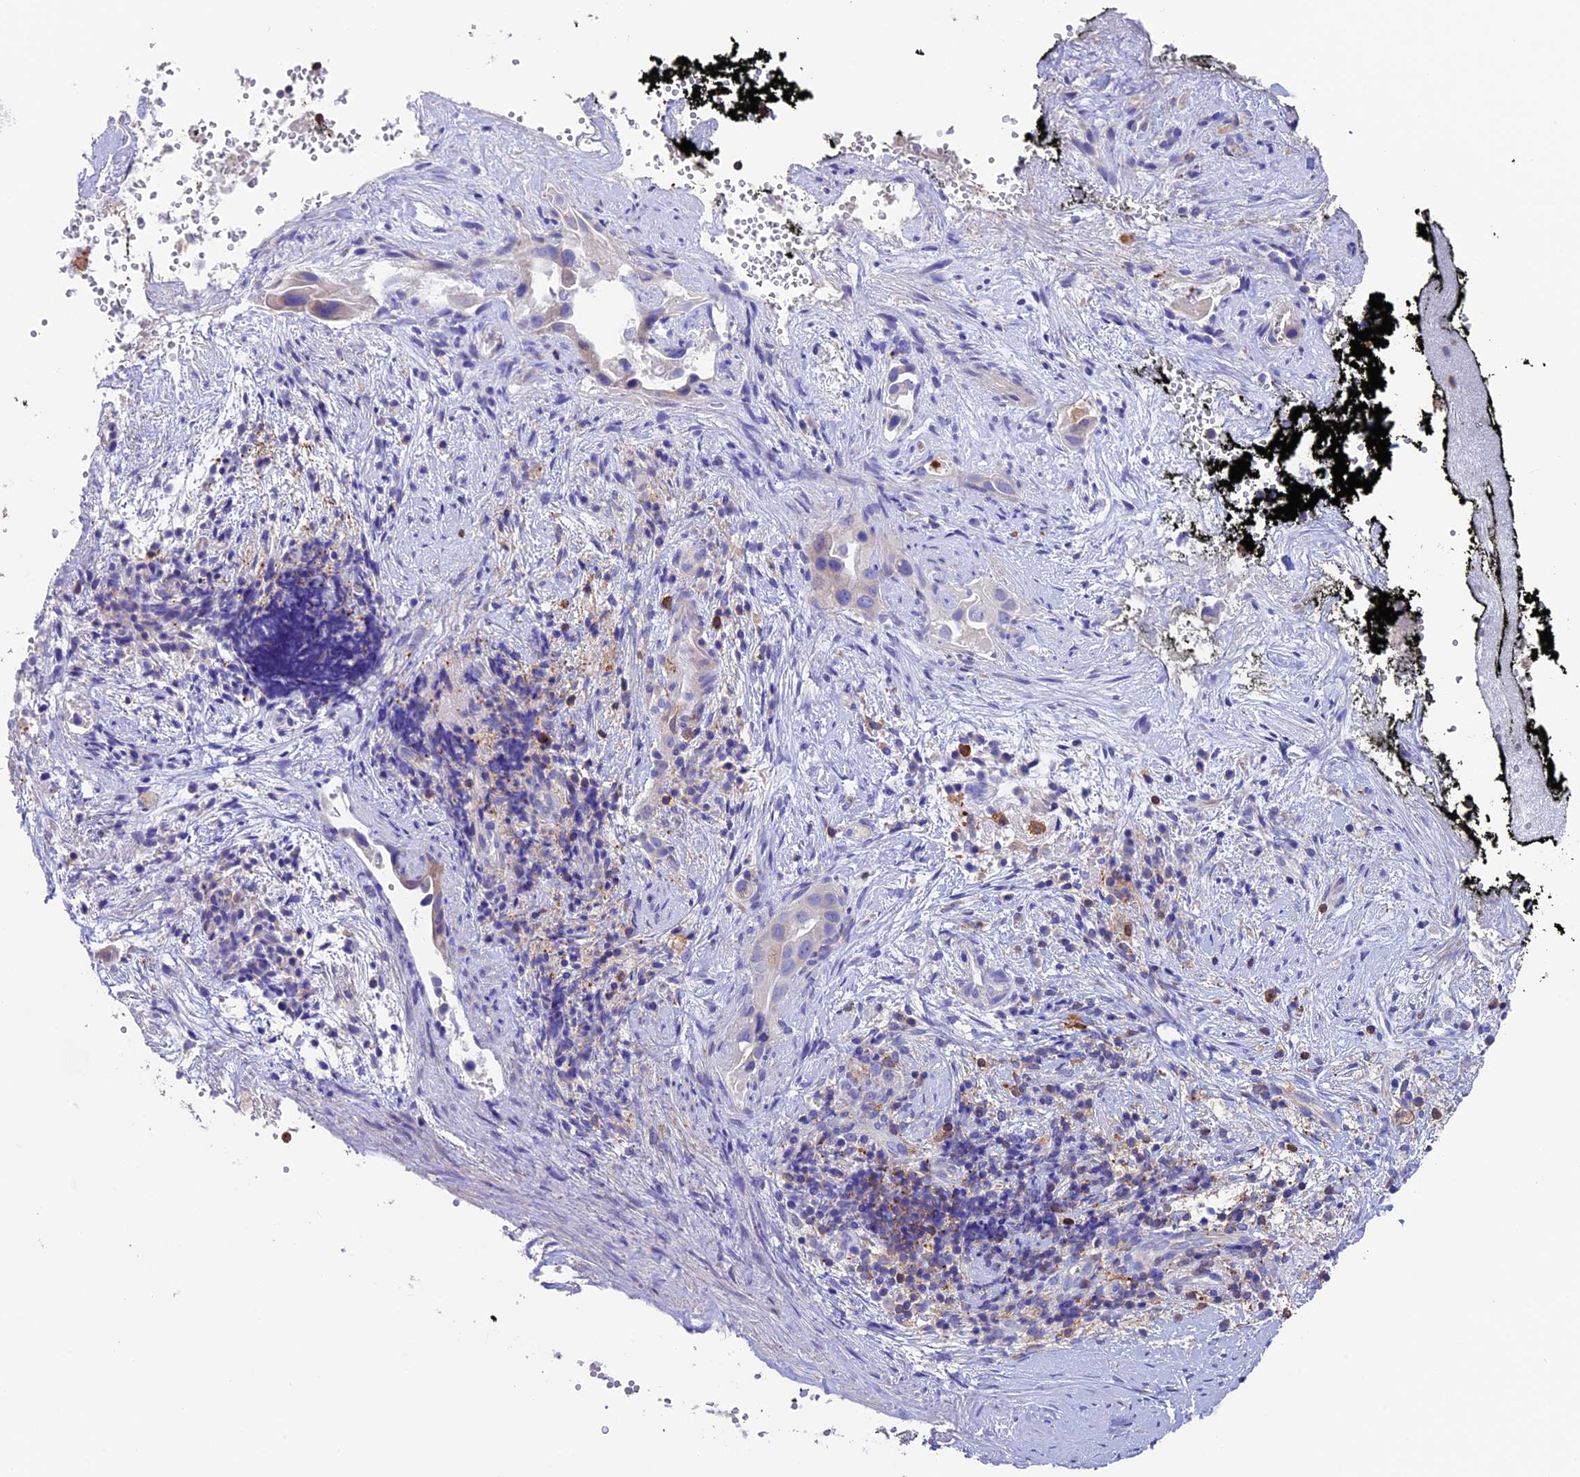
{"staining": {"intensity": "negative", "quantity": "none", "location": "none"}, "tissue": "pancreatic cancer", "cell_type": "Tumor cells", "image_type": "cancer", "snomed": [{"axis": "morphology", "description": "Inflammation, NOS"}, {"axis": "morphology", "description": "Adenocarcinoma, NOS"}, {"axis": "topography", "description": "Pancreas"}], "caption": "Adenocarcinoma (pancreatic) was stained to show a protein in brown. There is no significant expression in tumor cells.", "gene": "ADAT1", "patient": {"sex": "female", "age": 56}}